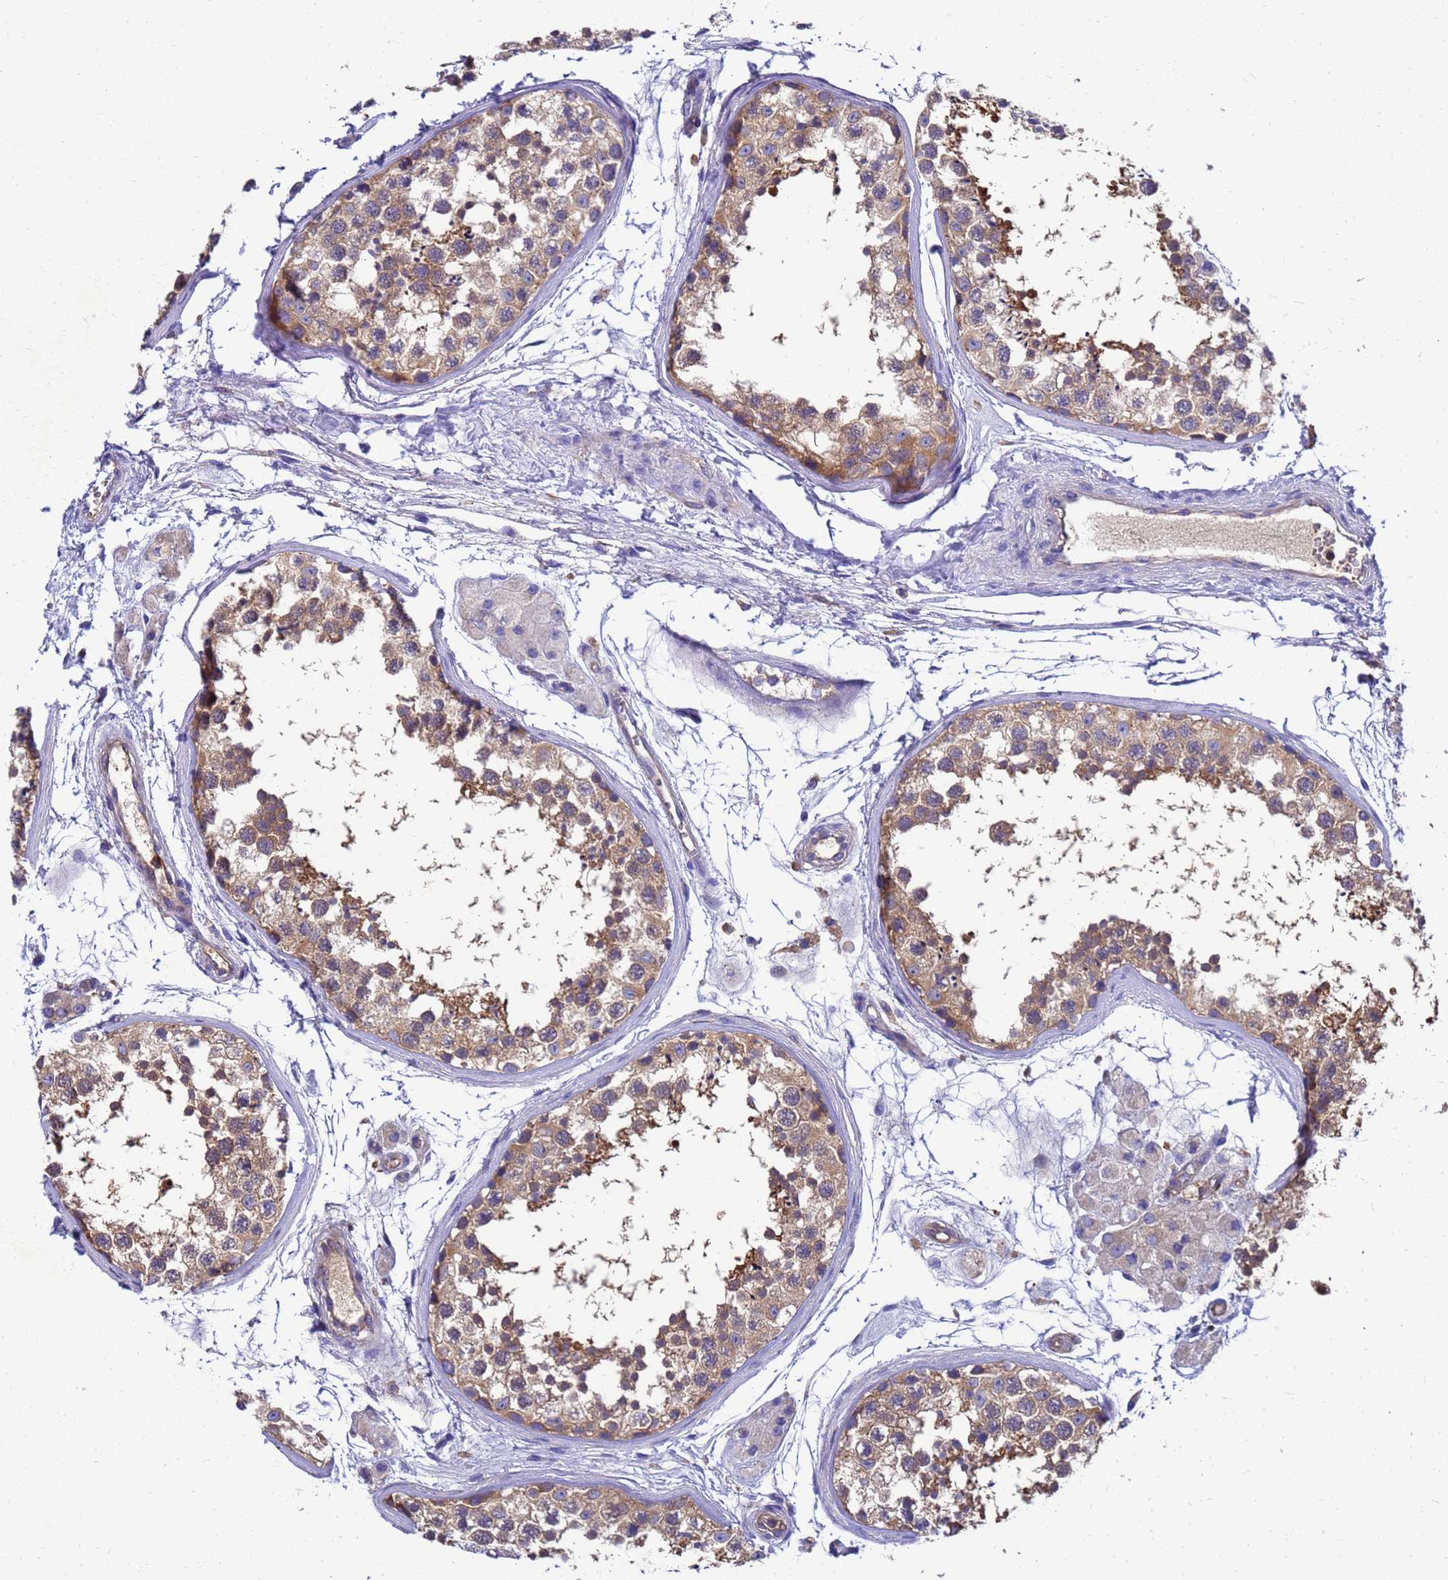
{"staining": {"intensity": "moderate", "quantity": "25%-75%", "location": "cytoplasmic/membranous"}, "tissue": "testis", "cell_type": "Cells in seminiferous ducts", "image_type": "normal", "snomed": [{"axis": "morphology", "description": "Normal tissue, NOS"}, {"axis": "topography", "description": "Testis"}], "caption": "IHC image of benign testis: testis stained using immunohistochemistry (IHC) shows medium levels of moderate protein expression localized specifically in the cytoplasmic/membranous of cells in seminiferous ducts, appearing as a cytoplasmic/membranous brown color.", "gene": "ZNF235", "patient": {"sex": "male", "age": 56}}